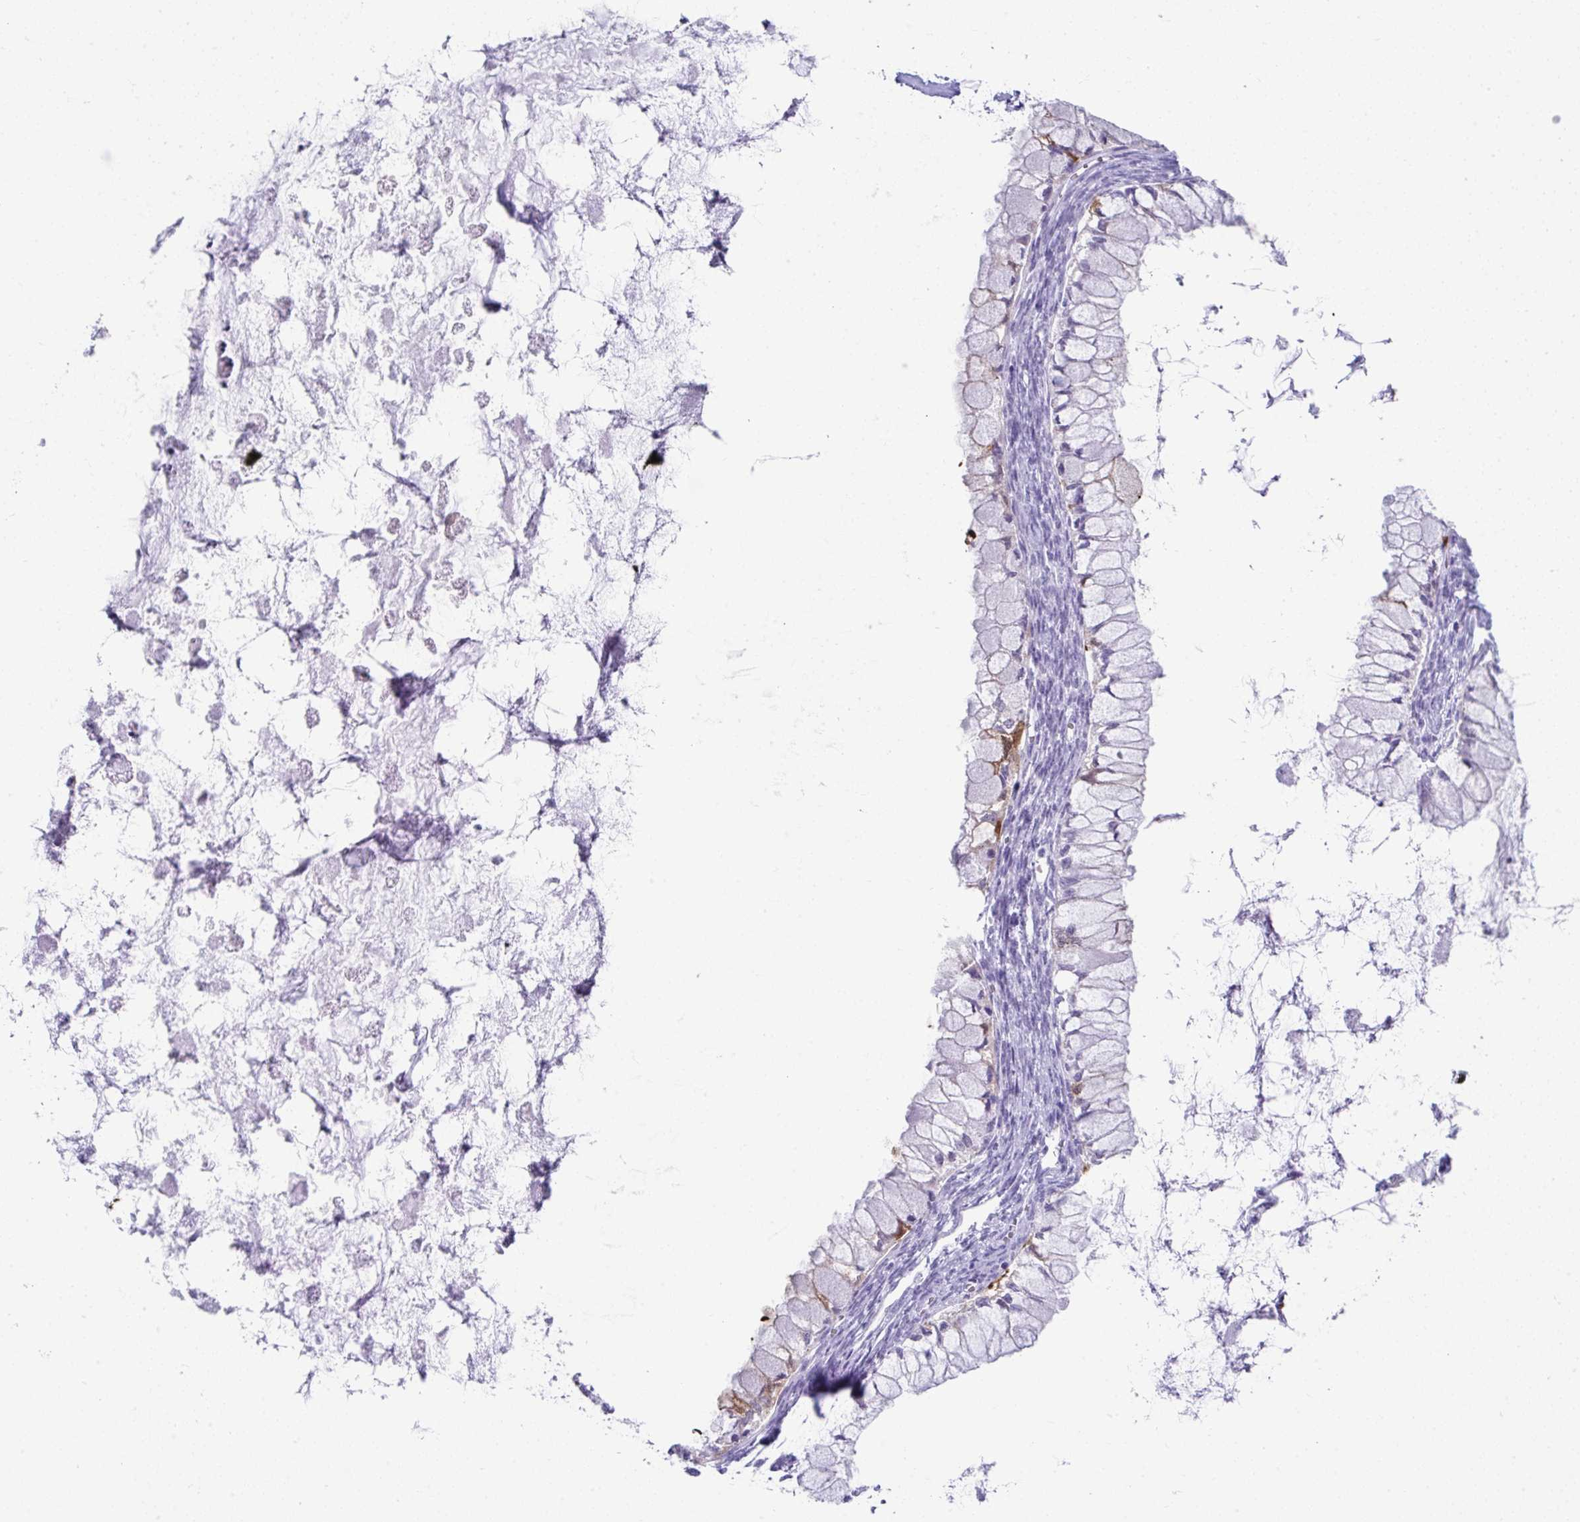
{"staining": {"intensity": "negative", "quantity": "none", "location": "none"}, "tissue": "ovarian cancer", "cell_type": "Tumor cells", "image_type": "cancer", "snomed": [{"axis": "morphology", "description": "Cystadenocarcinoma, mucinous, NOS"}, {"axis": "topography", "description": "Ovary"}], "caption": "Ovarian cancer was stained to show a protein in brown. There is no significant staining in tumor cells.", "gene": "PSCA", "patient": {"sex": "female", "age": 34}}